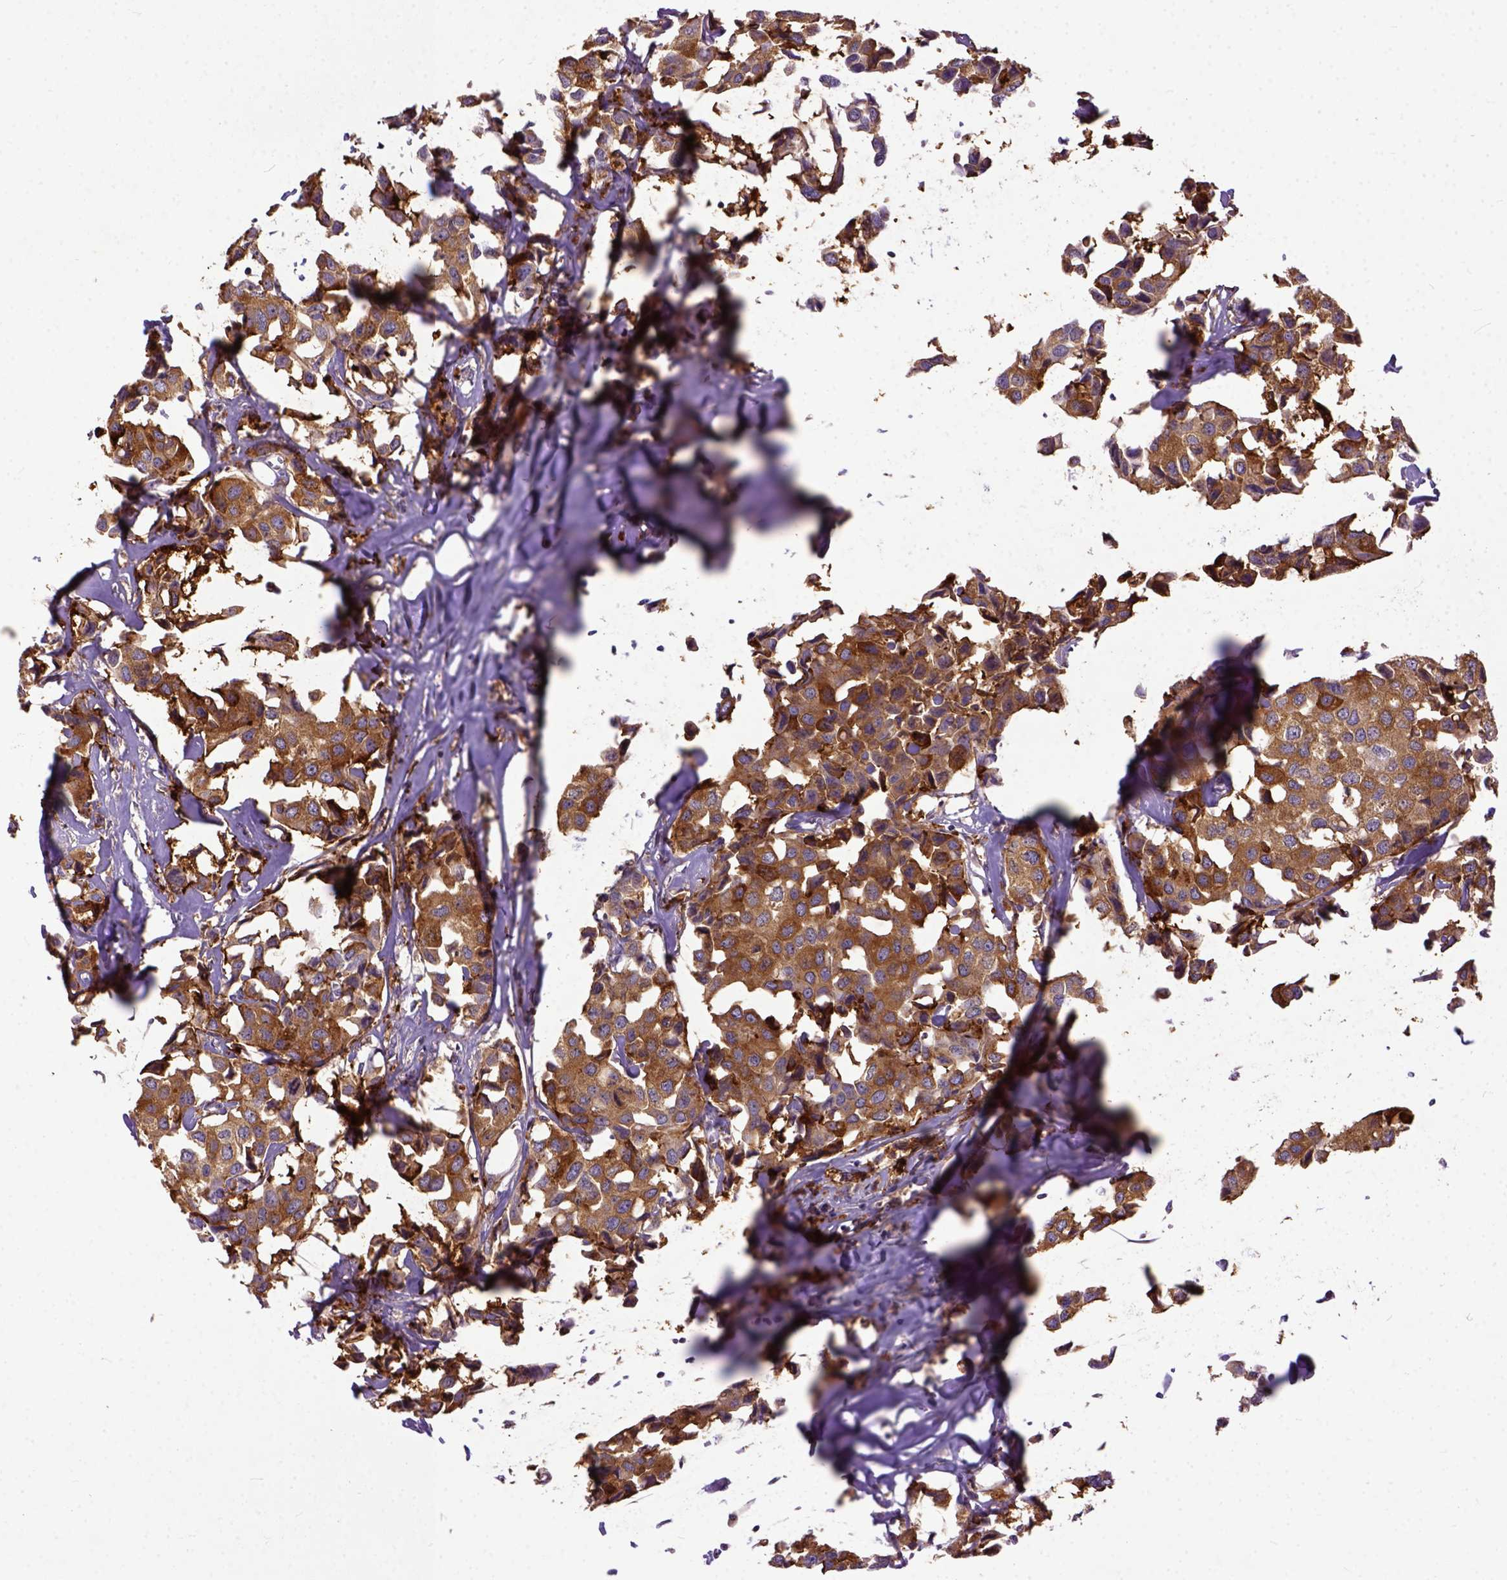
{"staining": {"intensity": "strong", "quantity": ">75%", "location": "cytoplasmic/membranous"}, "tissue": "breast cancer", "cell_type": "Tumor cells", "image_type": "cancer", "snomed": [{"axis": "morphology", "description": "Duct carcinoma"}, {"axis": "topography", "description": "Breast"}], "caption": "Tumor cells demonstrate high levels of strong cytoplasmic/membranous expression in about >75% of cells in human breast cancer (infiltrating ductal carcinoma). The staining is performed using DAB (3,3'-diaminobenzidine) brown chromogen to label protein expression. The nuclei are counter-stained blue using hematoxylin.", "gene": "CPNE1", "patient": {"sex": "female", "age": 80}}